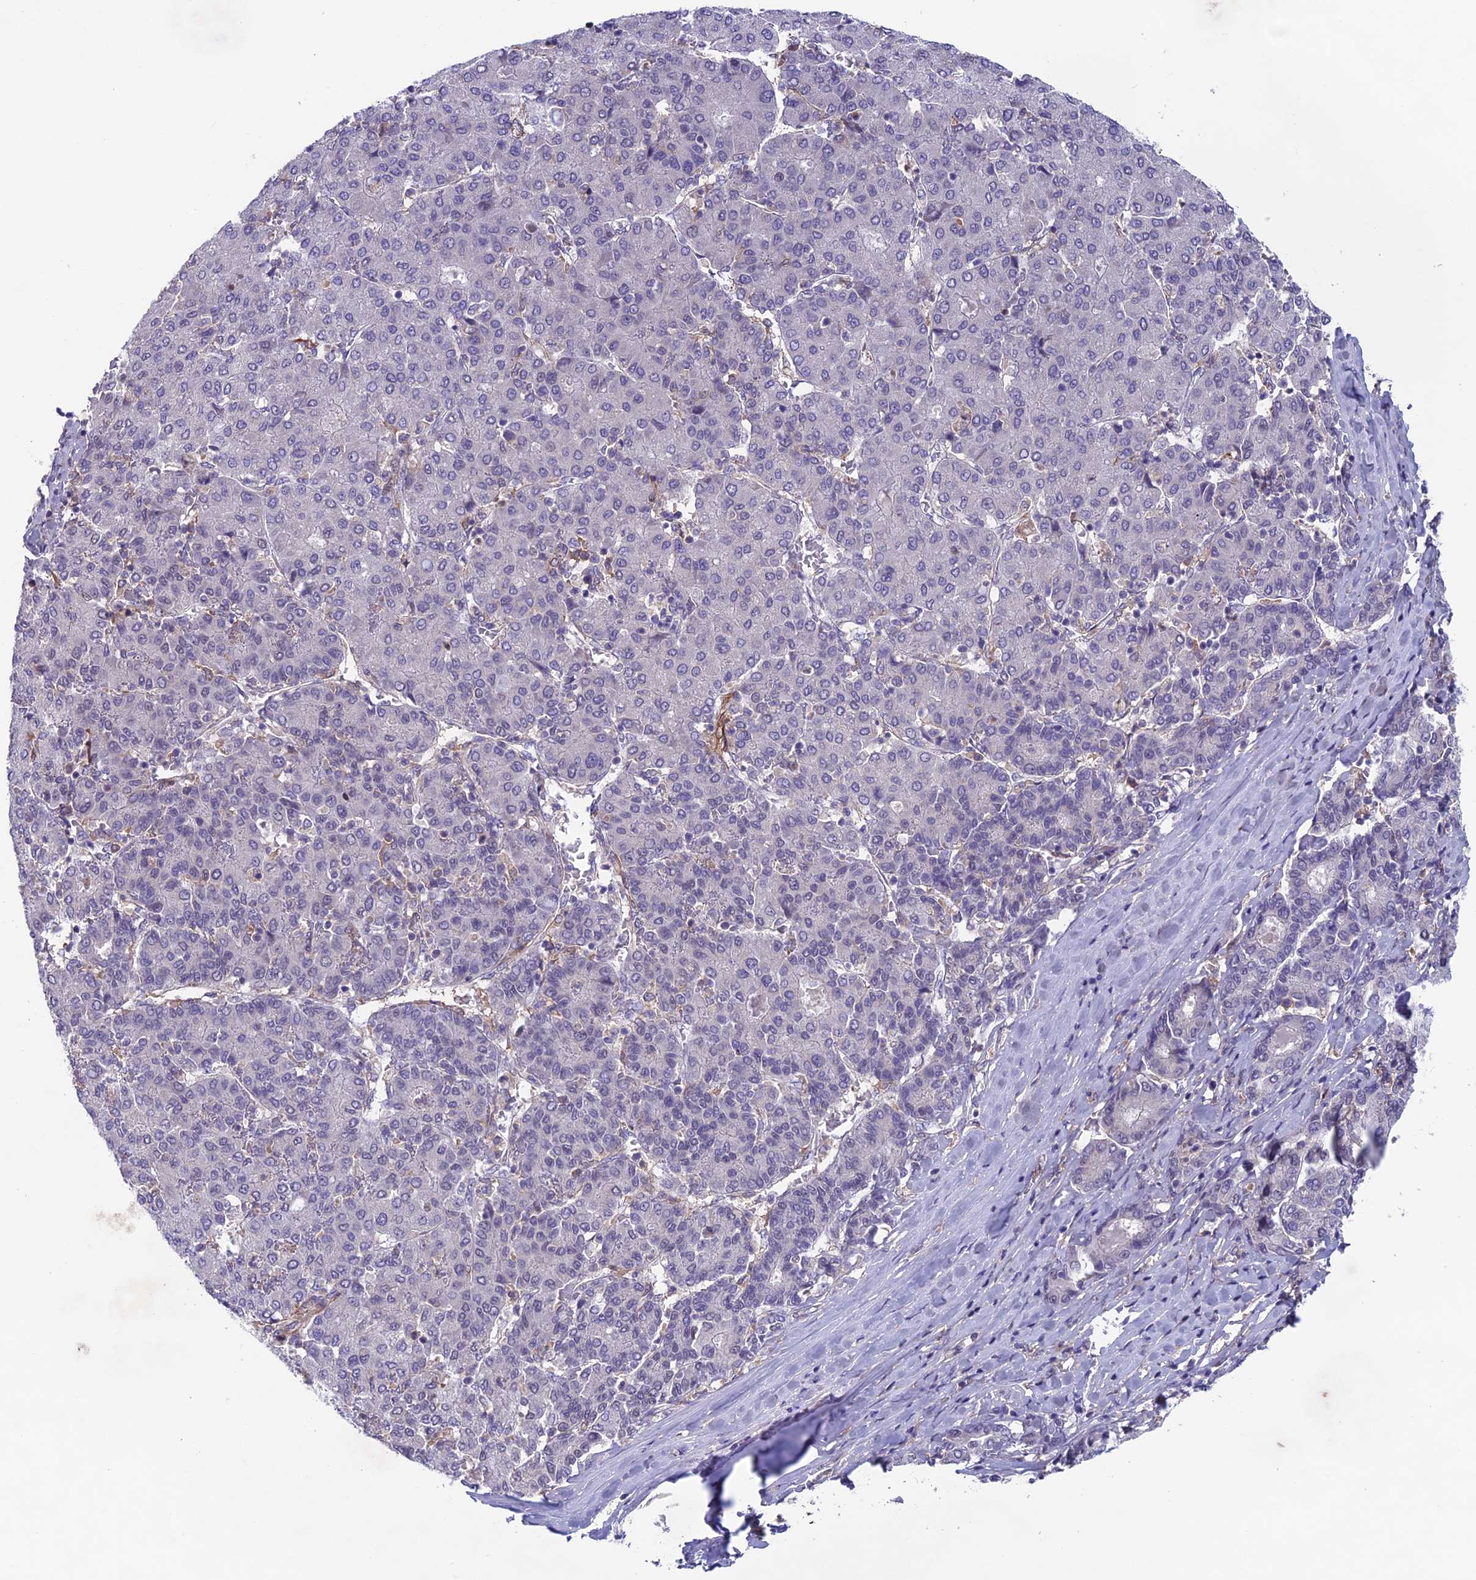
{"staining": {"intensity": "negative", "quantity": "none", "location": "none"}, "tissue": "liver cancer", "cell_type": "Tumor cells", "image_type": "cancer", "snomed": [{"axis": "morphology", "description": "Carcinoma, Hepatocellular, NOS"}, {"axis": "topography", "description": "Liver"}], "caption": "IHC photomicrograph of neoplastic tissue: hepatocellular carcinoma (liver) stained with DAB demonstrates no significant protein expression in tumor cells. The staining is performed using DAB brown chromogen with nuclei counter-stained in using hematoxylin.", "gene": "MAST2", "patient": {"sex": "male", "age": 65}}